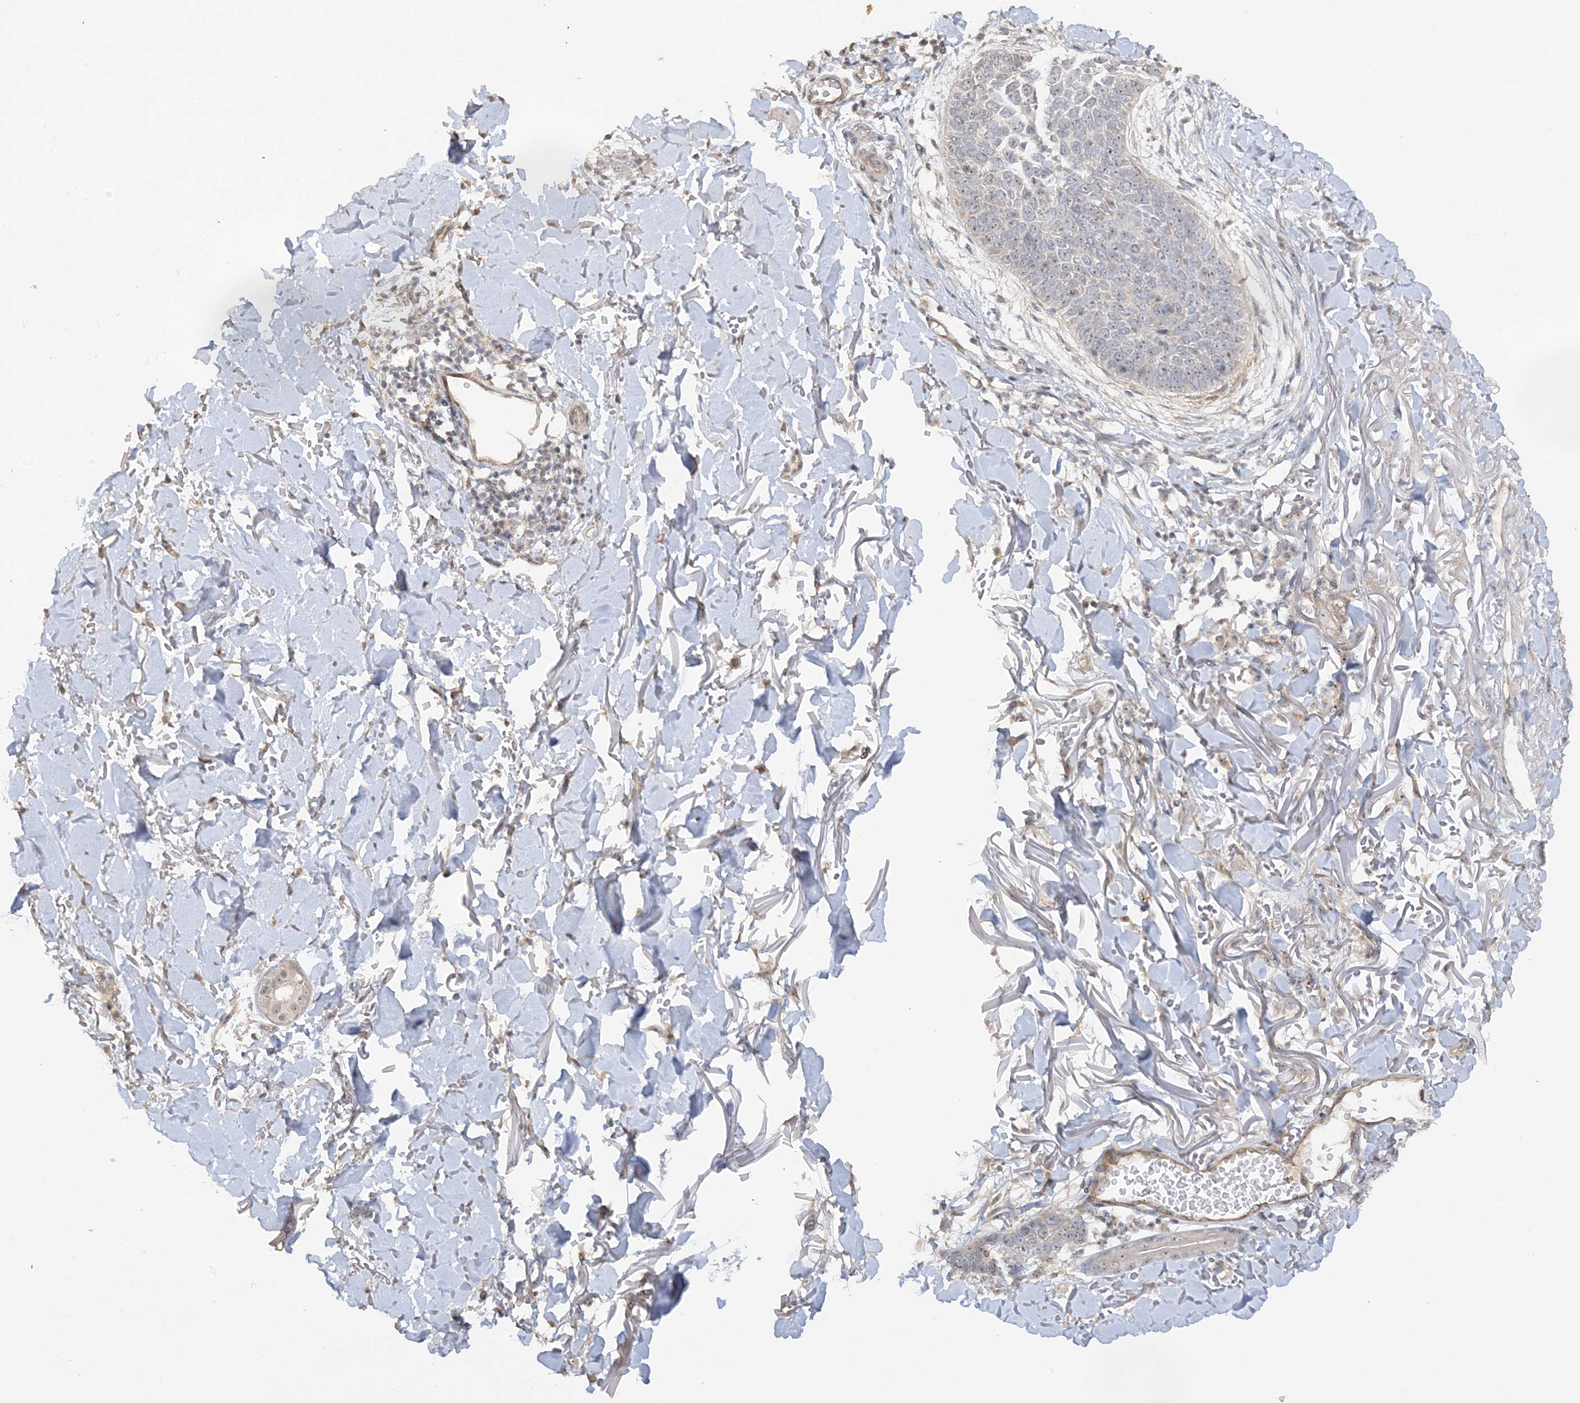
{"staining": {"intensity": "weak", "quantity": "25%-75%", "location": "nuclear"}, "tissue": "skin cancer", "cell_type": "Tumor cells", "image_type": "cancer", "snomed": [{"axis": "morphology", "description": "Basal cell carcinoma"}, {"axis": "topography", "description": "Skin"}], "caption": "High-power microscopy captured an immunohistochemistry image of skin basal cell carcinoma, revealing weak nuclear positivity in about 25%-75% of tumor cells.", "gene": "DDX18", "patient": {"sex": "male", "age": 85}}